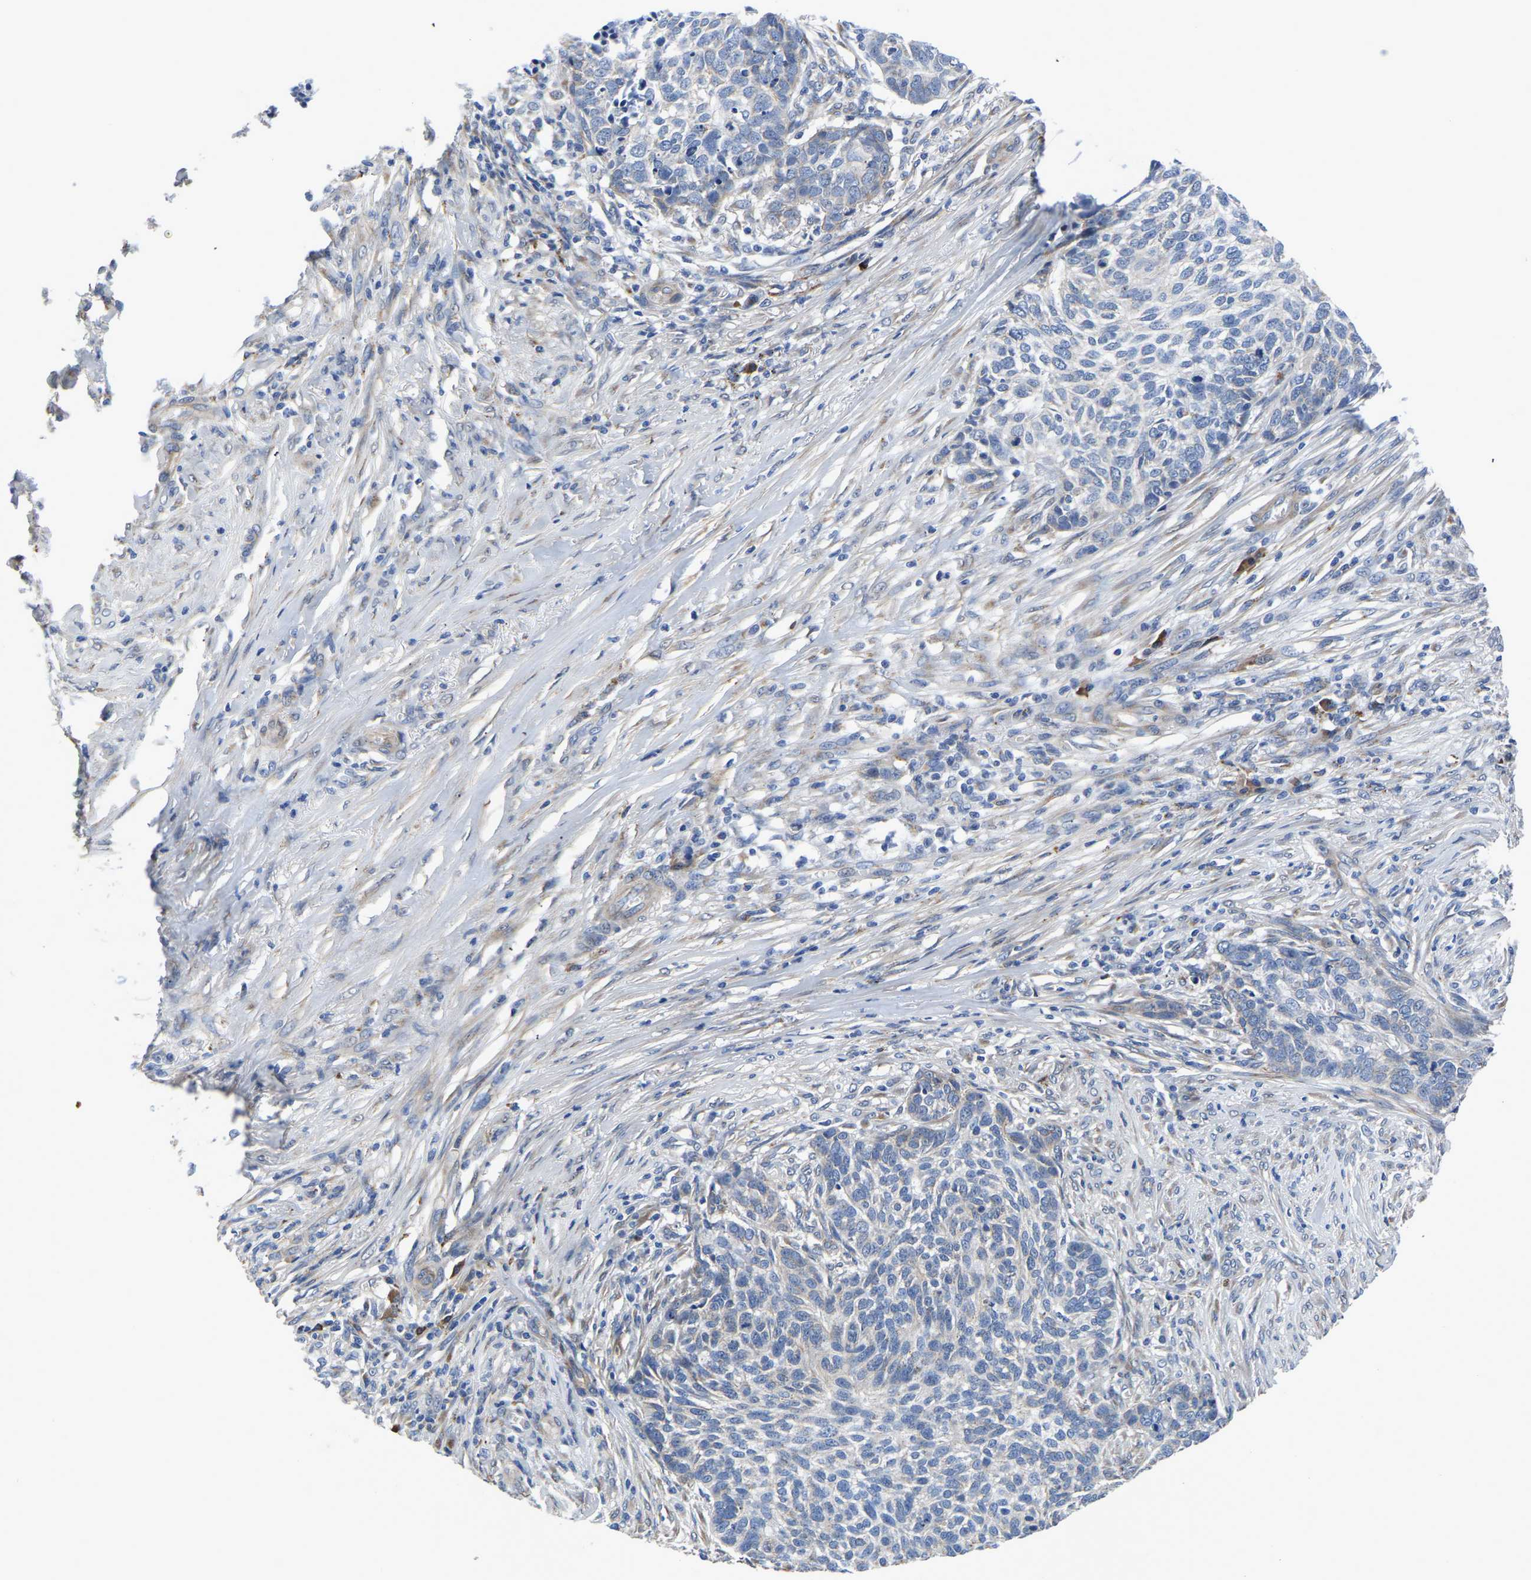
{"staining": {"intensity": "negative", "quantity": "none", "location": "none"}, "tissue": "skin cancer", "cell_type": "Tumor cells", "image_type": "cancer", "snomed": [{"axis": "morphology", "description": "Basal cell carcinoma"}, {"axis": "topography", "description": "Skin"}], "caption": "IHC histopathology image of human skin cancer stained for a protein (brown), which reveals no positivity in tumor cells.", "gene": "PDLIM7", "patient": {"sex": "male", "age": 85}}